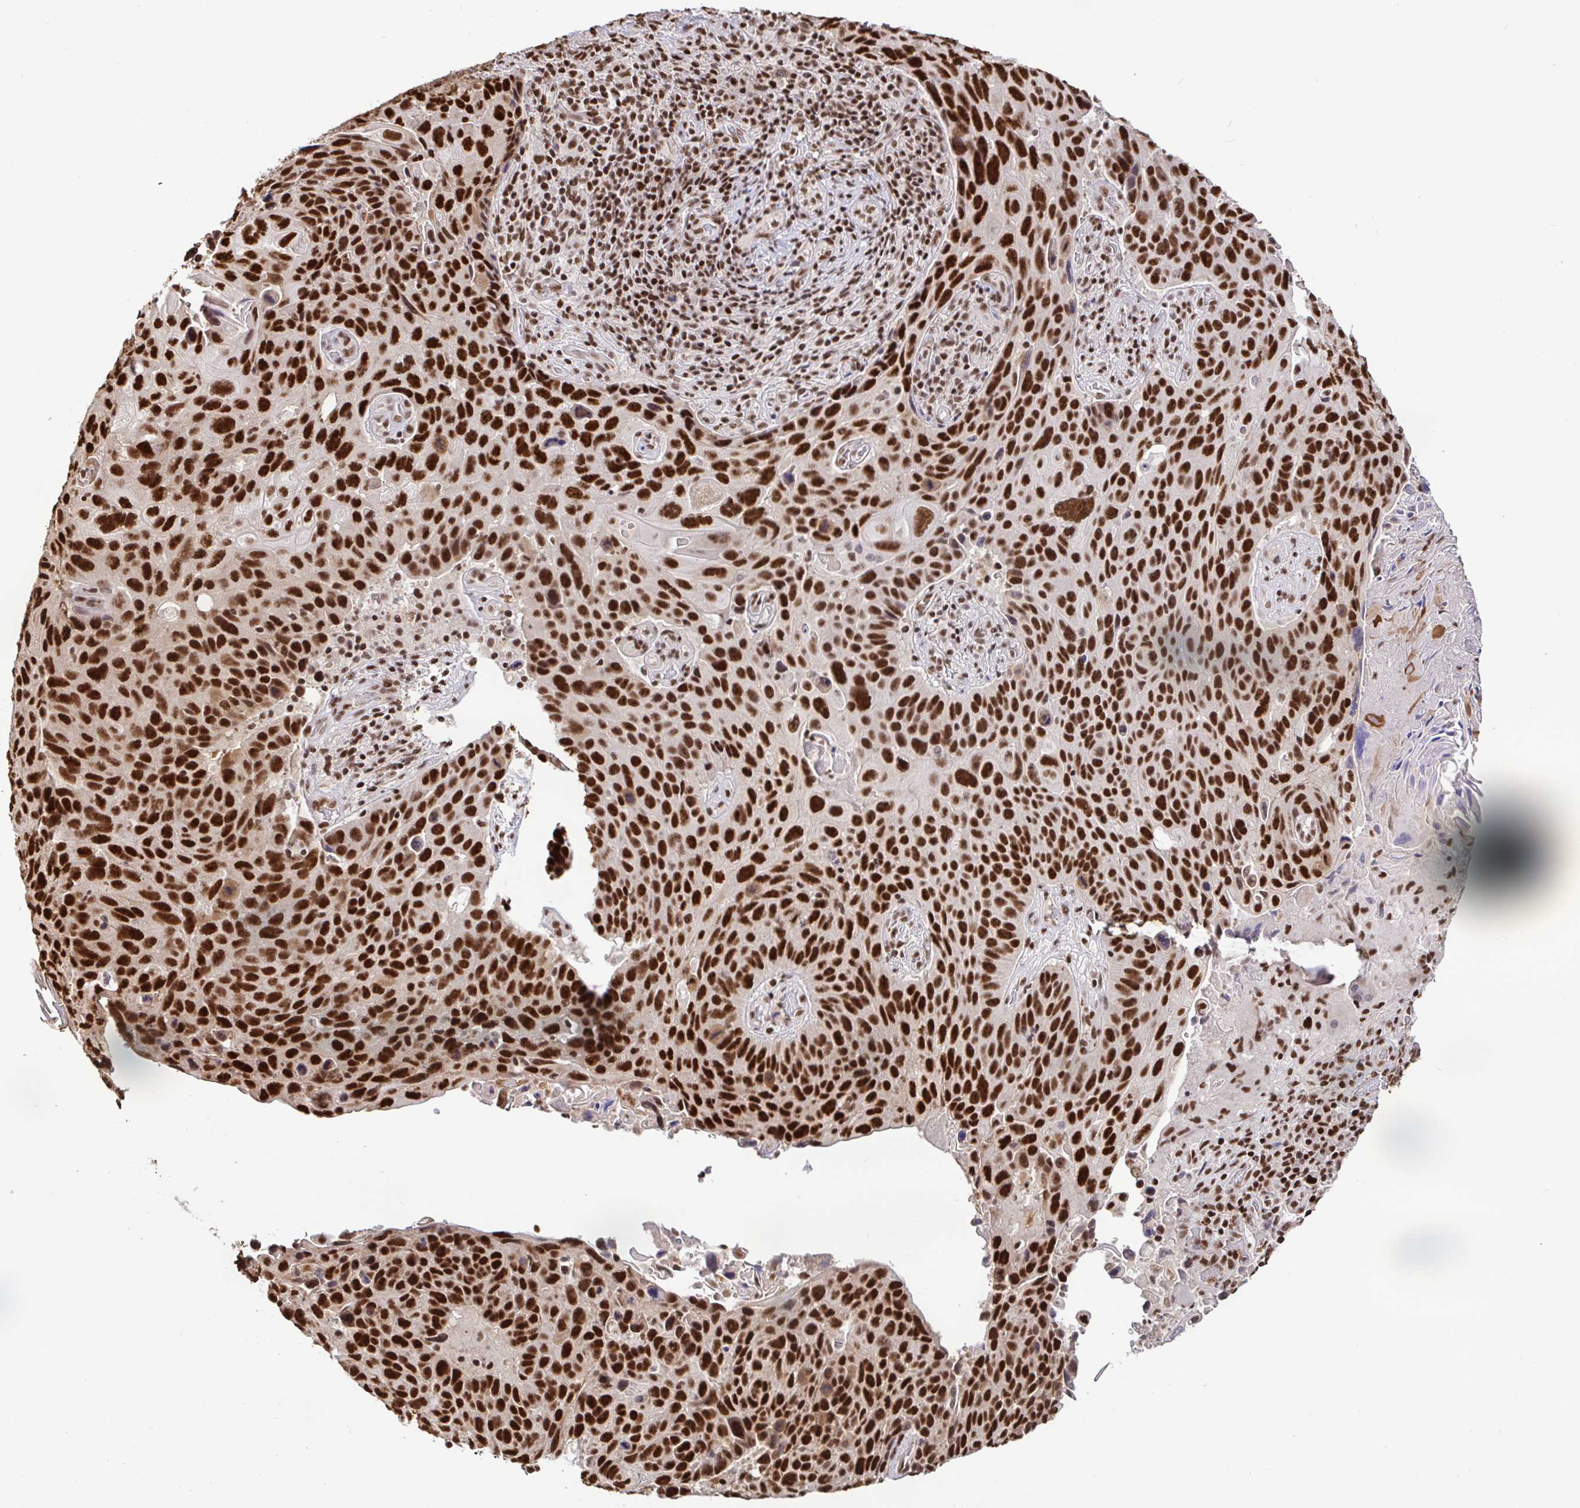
{"staining": {"intensity": "strong", "quantity": ">75%", "location": "nuclear"}, "tissue": "lung cancer", "cell_type": "Tumor cells", "image_type": "cancer", "snomed": [{"axis": "morphology", "description": "Squamous cell carcinoma, NOS"}, {"axis": "topography", "description": "Lung"}], "caption": "Lung cancer (squamous cell carcinoma) stained with a brown dye displays strong nuclear positive positivity in approximately >75% of tumor cells.", "gene": "SP3", "patient": {"sex": "male", "age": 68}}